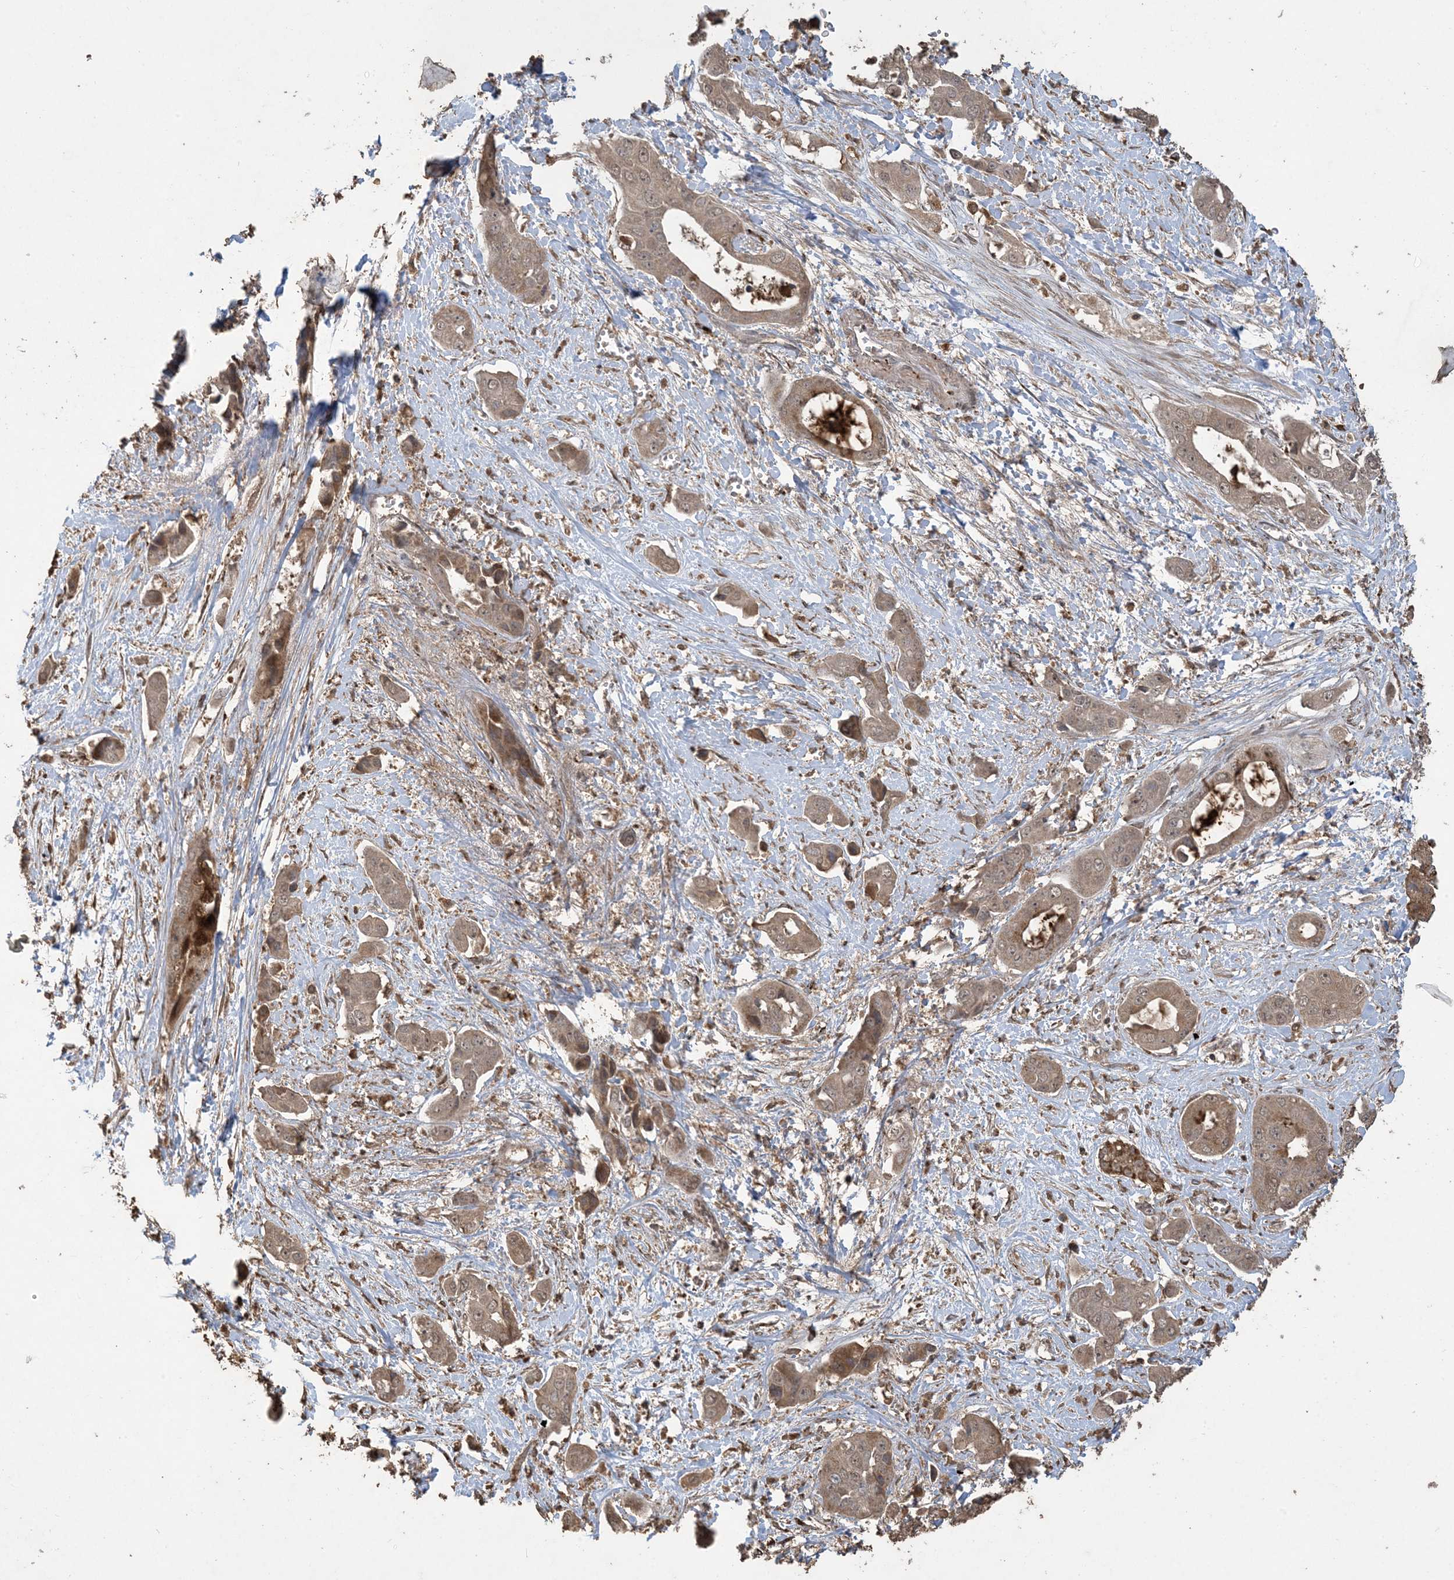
{"staining": {"intensity": "moderate", "quantity": ">75%", "location": "cytoplasmic/membranous"}, "tissue": "liver cancer", "cell_type": "Tumor cells", "image_type": "cancer", "snomed": [{"axis": "morphology", "description": "Cholangiocarcinoma"}, {"axis": "topography", "description": "Liver"}], "caption": "Moderate cytoplasmic/membranous protein positivity is identified in approximately >75% of tumor cells in liver cancer. (DAB (3,3'-diaminobenzidine) IHC, brown staining for protein, blue staining for nuclei).", "gene": "EFCAB8", "patient": {"sex": "female", "age": 52}}